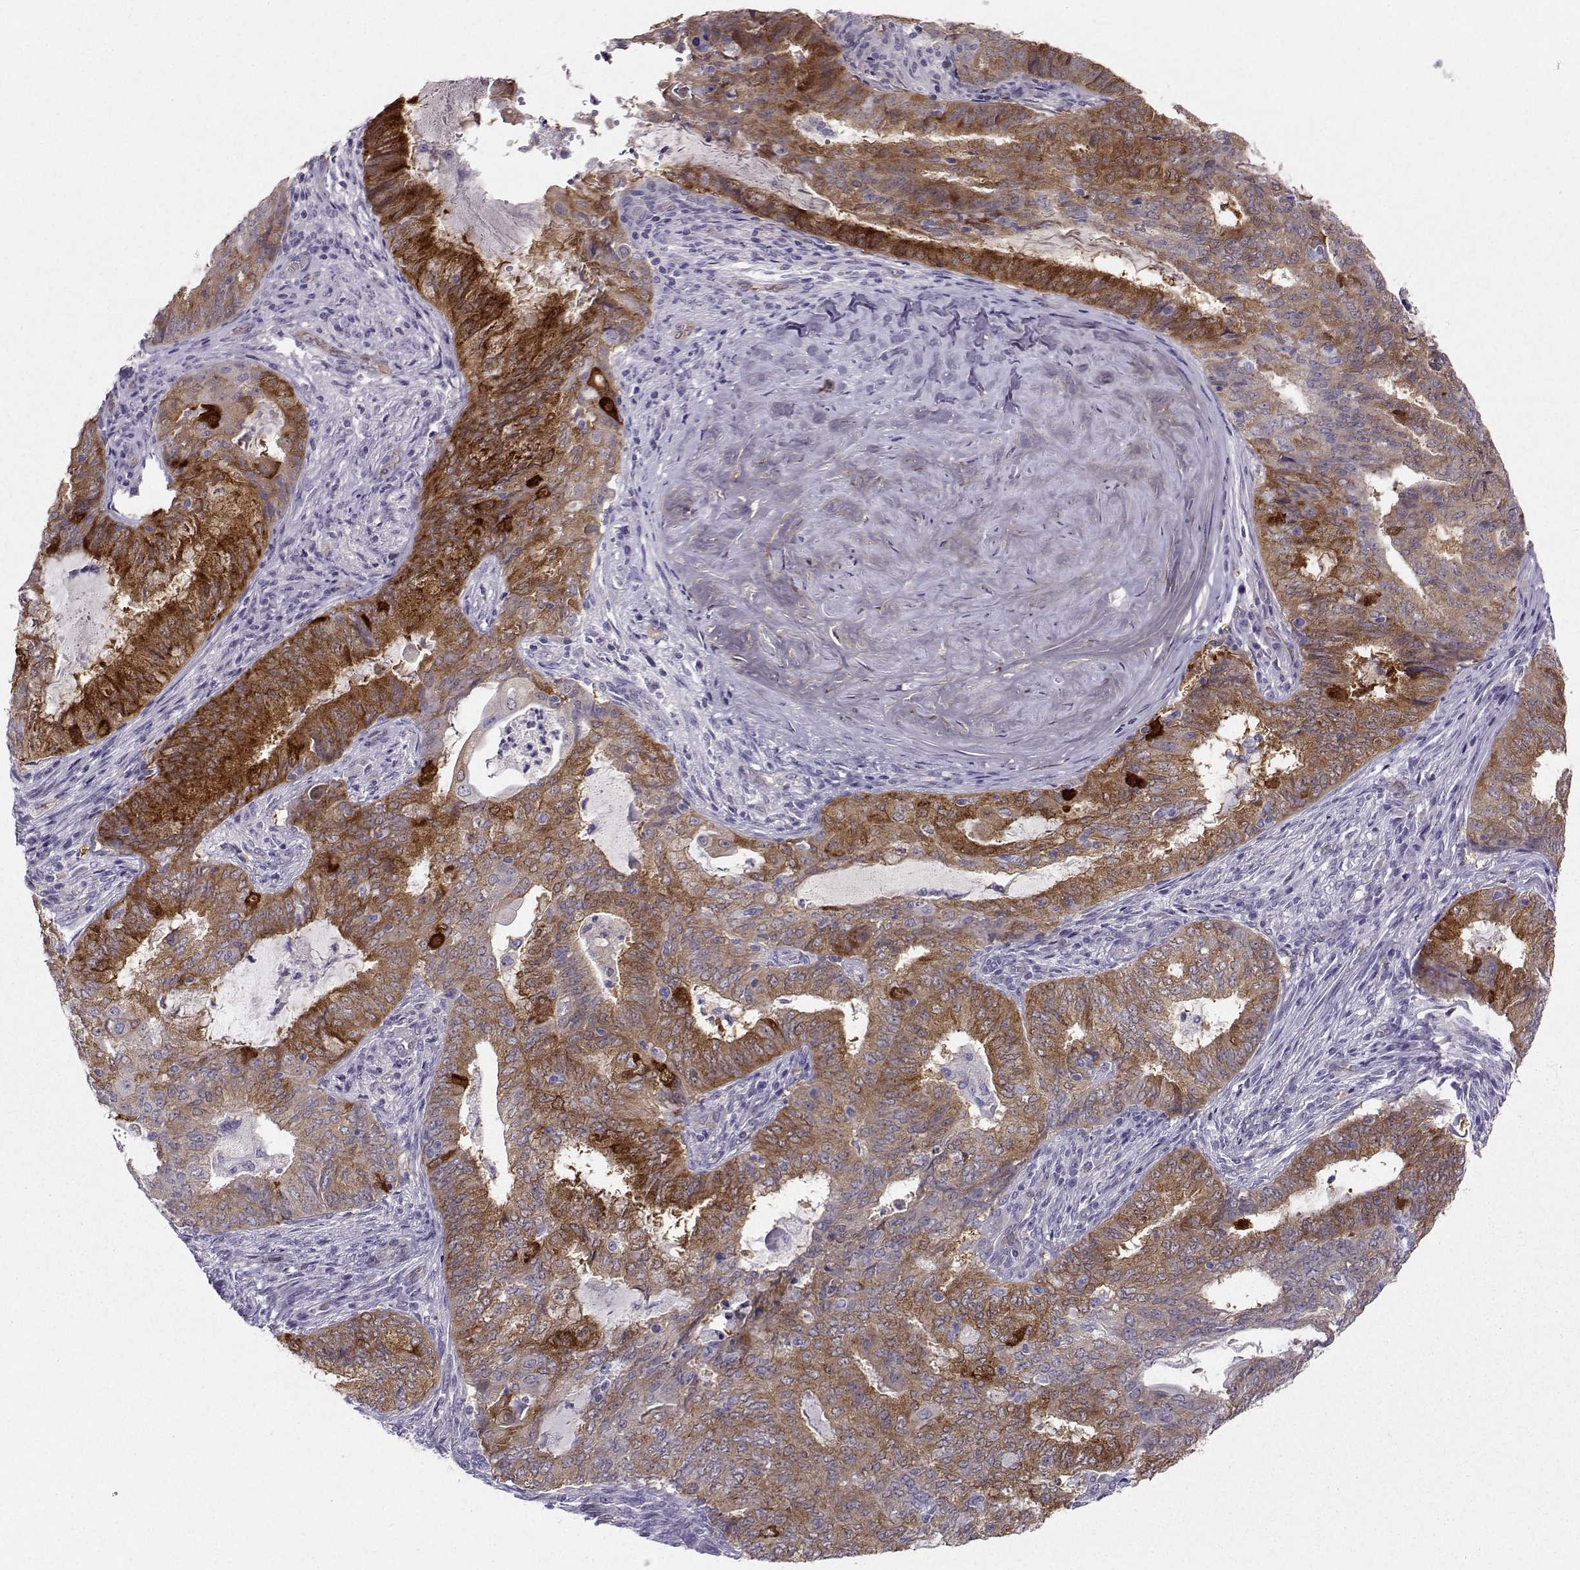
{"staining": {"intensity": "strong", "quantity": "<25%", "location": "cytoplasmic/membranous"}, "tissue": "endometrial cancer", "cell_type": "Tumor cells", "image_type": "cancer", "snomed": [{"axis": "morphology", "description": "Adenocarcinoma, NOS"}, {"axis": "topography", "description": "Endometrium"}], "caption": "High-magnification brightfield microscopy of adenocarcinoma (endometrial) stained with DAB (brown) and counterstained with hematoxylin (blue). tumor cells exhibit strong cytoplasmic/membranous positivity is identified in approximately<25% of cells. (DAB IHC with brightfield microscopy, high magnification).", "gene": "NQO1", "patient": {"sex": "female", "age": 62}}